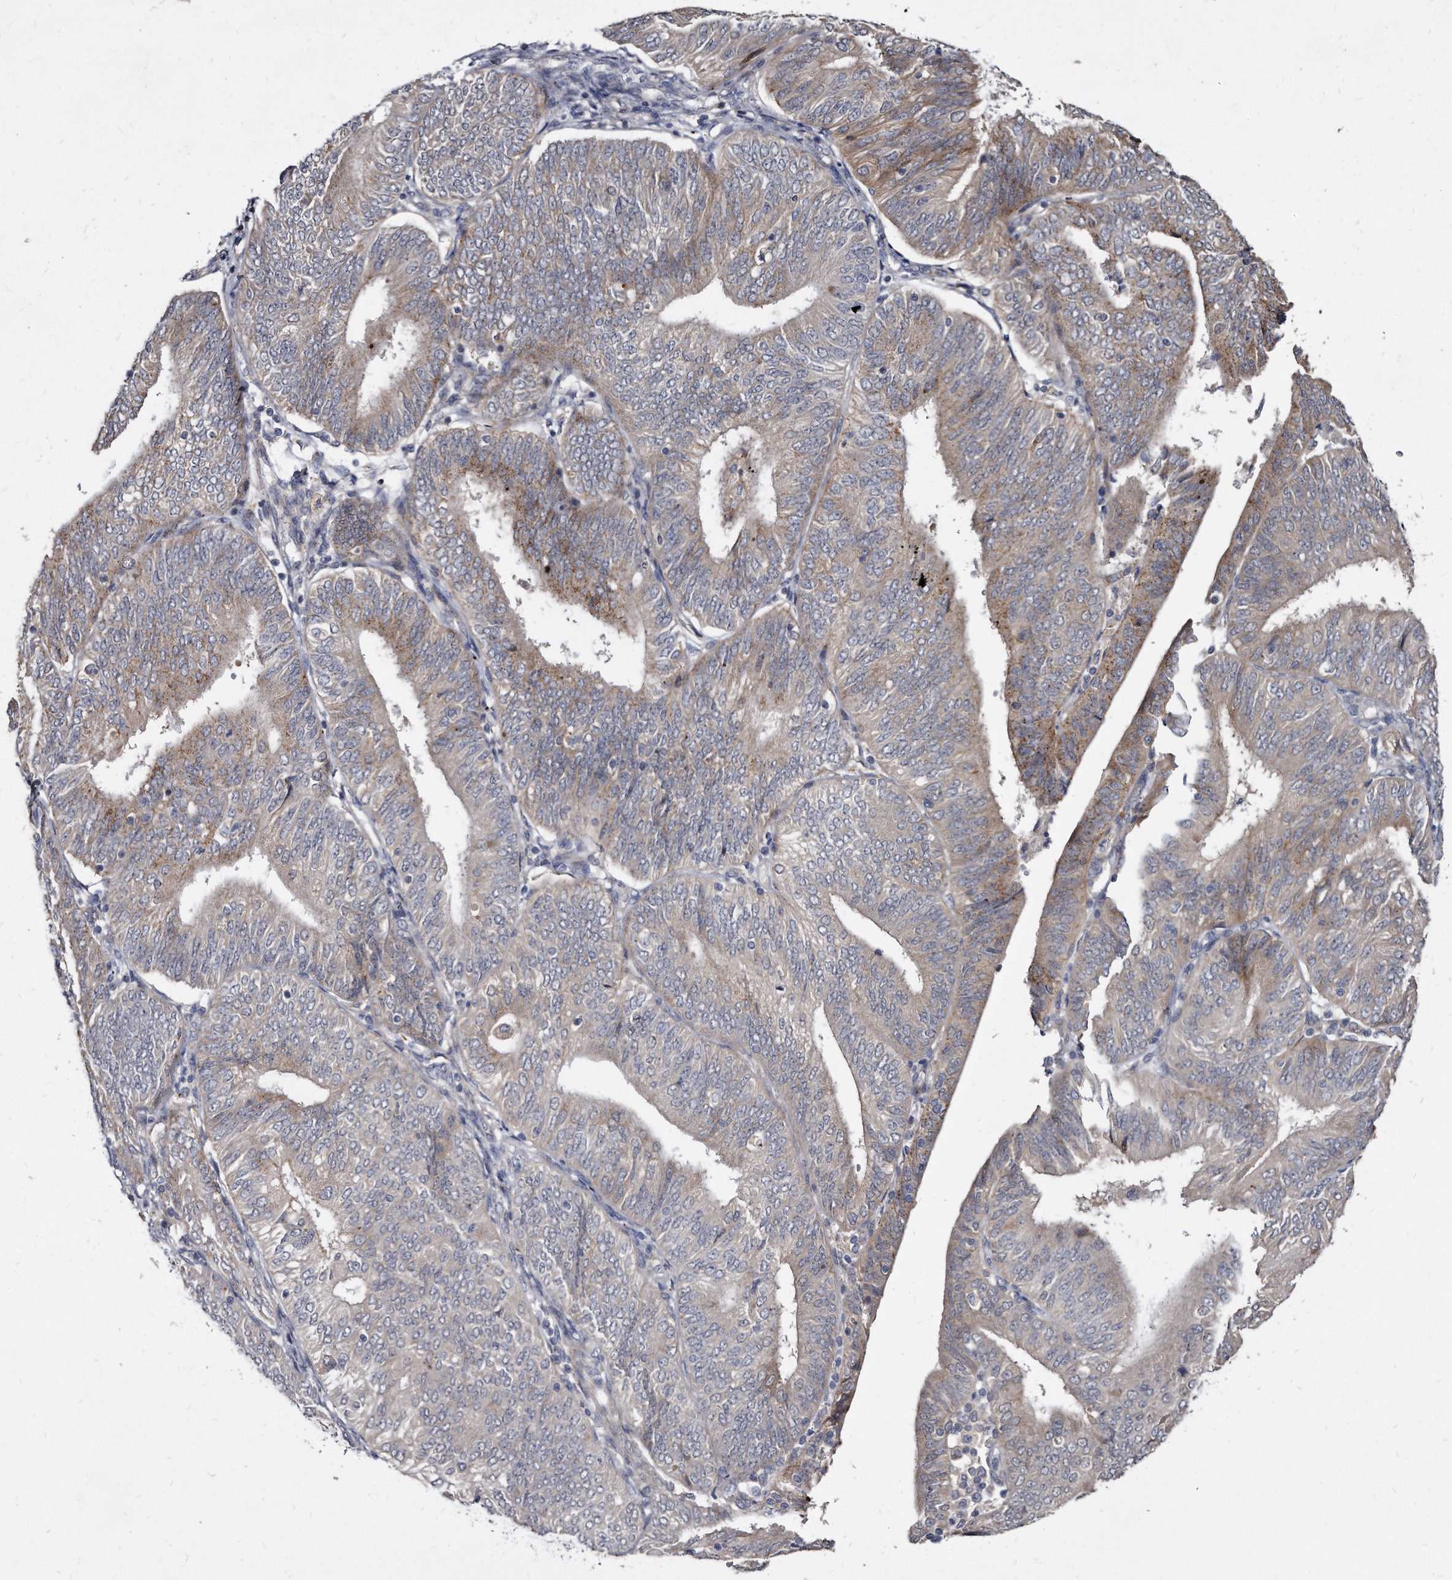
{"staining": {"intensity": "weak", "quantity": "25%-75%", "location": "cytoplasmic/membranous"}, "tissue": "endometrial cancer", "cell_type": "Tumor cells", "image_type": "cancer", "snomed": [{"axis": "morphology", "description": "Adenocarcinoma, NOS"}, {"axis": "topography", "description": "Endometrium"}], "caption": "This micrograph exhibits endometrial cancer stained with immunohistochemistry to label a protein in brown. The cytoplasmic/membranous of tumor cells show weak positivity for the protein. Nuclei are counter-stained blue.", "gene": "KLHDC3", "patient": {"sex": "female", "age": 58}}